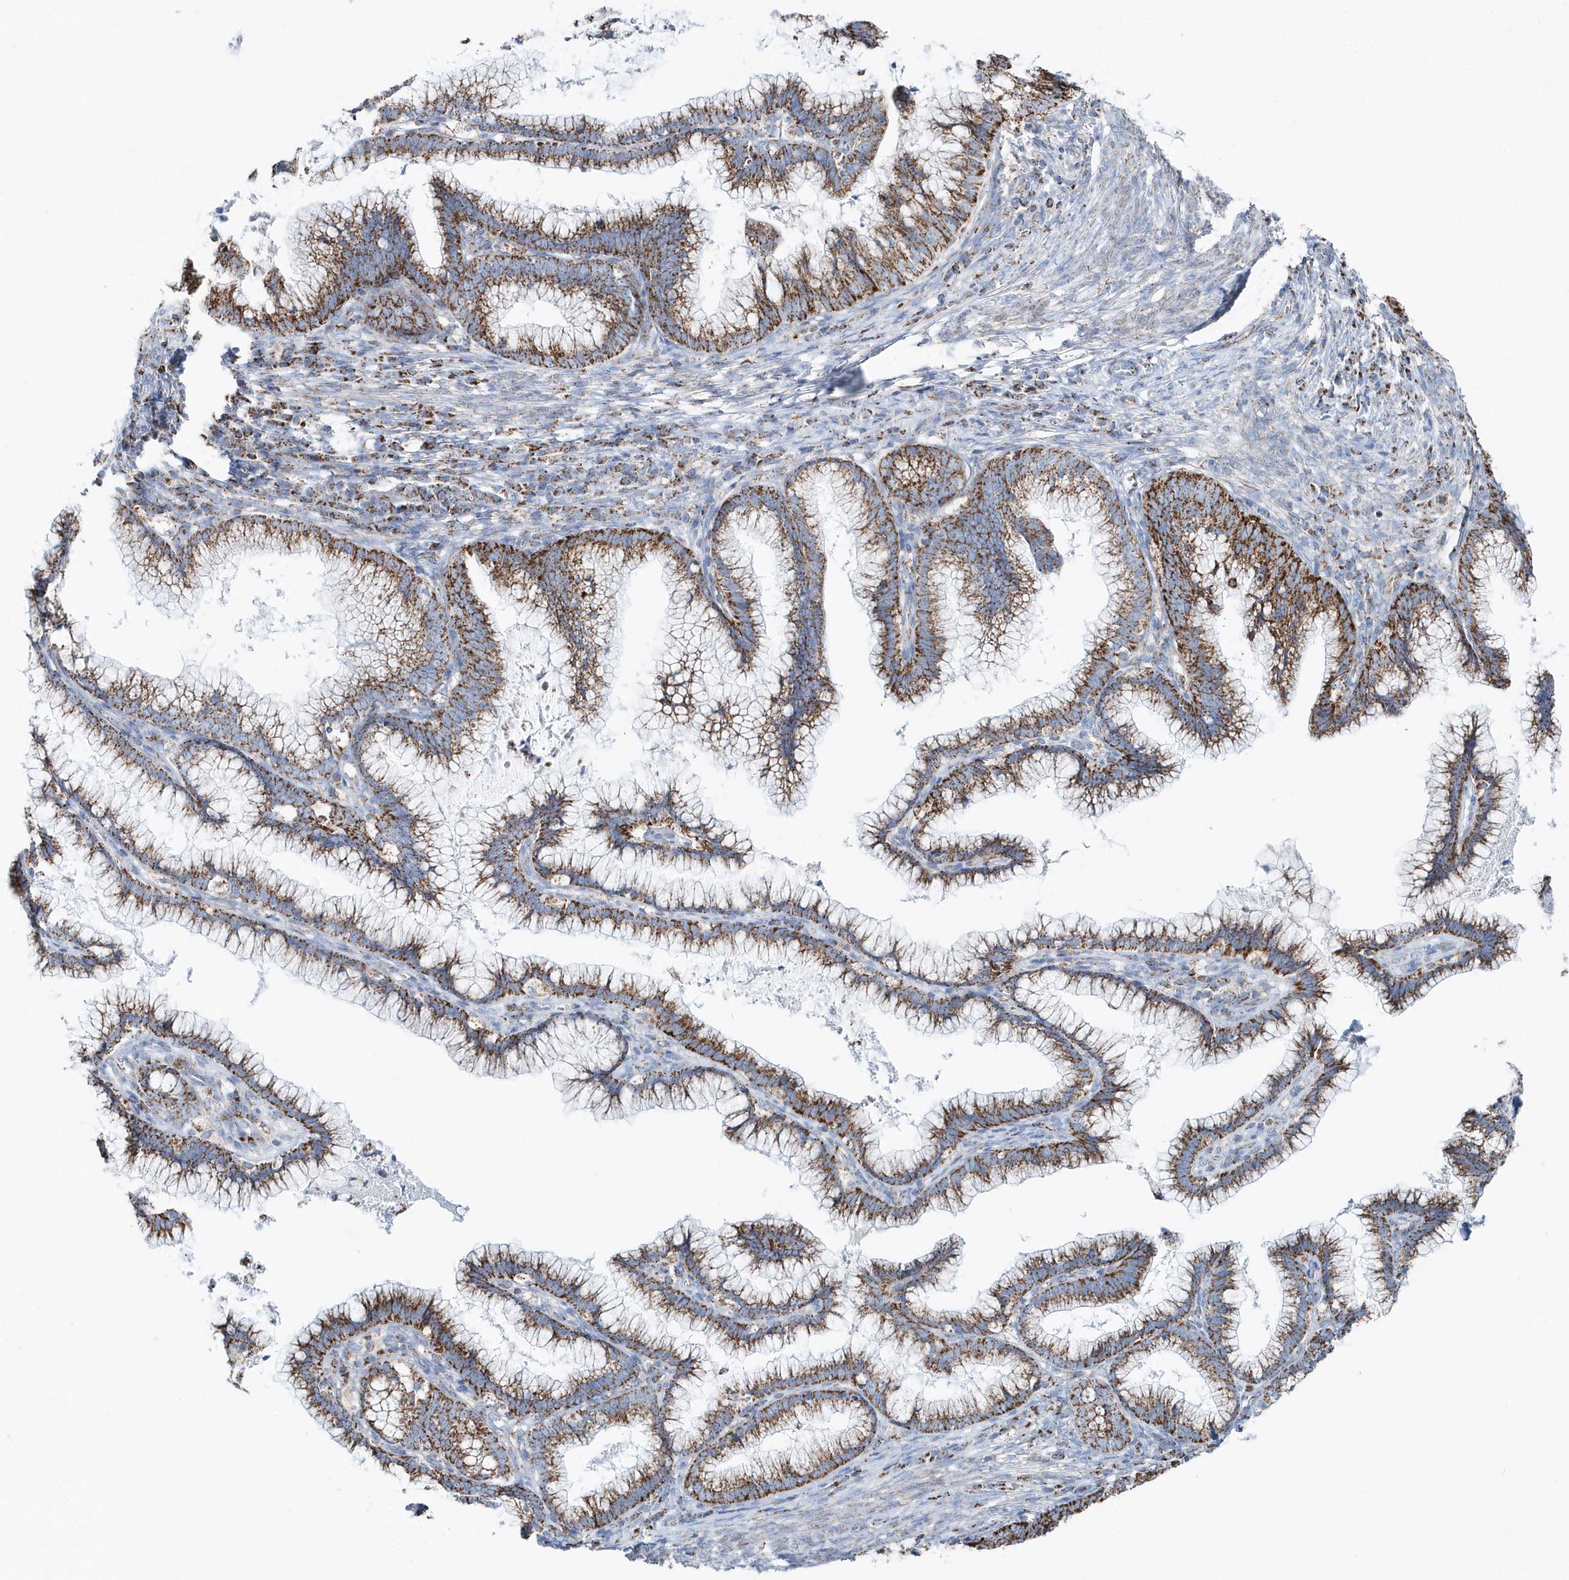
{"staining": {"intensity": "moderate", "quantity": ">75%", "location": "cytoplasmic/membranous"}, "tissue": "cervical cancer", "cell_type": "Tumor cells", "image_type": "cancer", "snomed": [{"axis": "morphology", "description": "Adenocarcinoma, NOS"}, {"axis": "topography", "description": "Cervix"}], "caption": "Approximately >75% of tumor cells in human cervical cancer show moderate cytoplasmic/membranous protein positivity as visualized by brown immunohistochemical staining.", "gene": "TMCO6", "patient": {"sex": "female", "age": 36}}